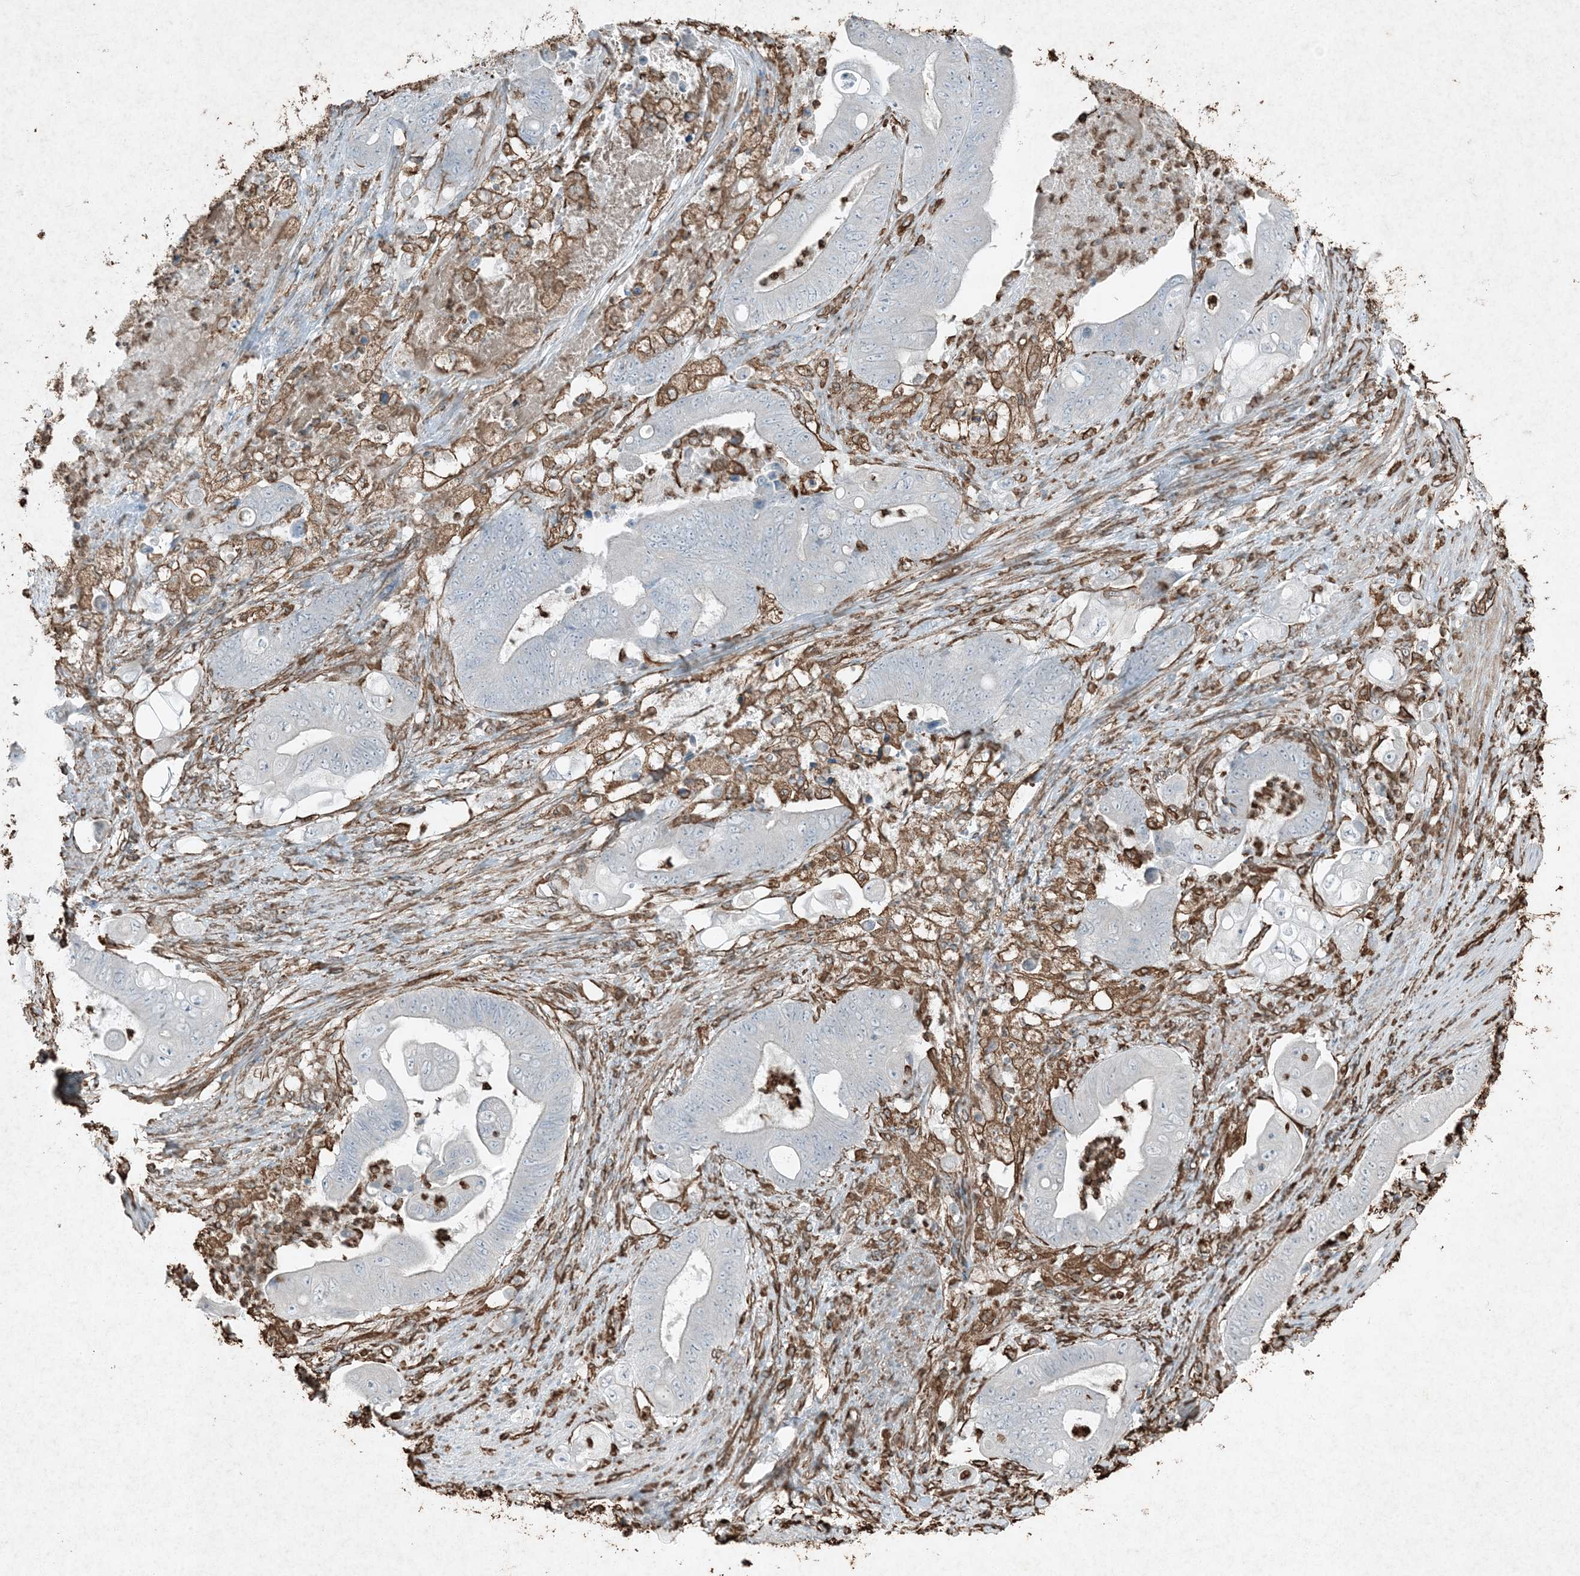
{"staining": {"intensity": "negative", "quantity": "none", "location": "none"}, "tissue": "stomach cancer", "cell_type": "Tumor cells", "image_type": "cancer", "snomed": [{"axis": "morphology", "description": "Adenocarcinoma, NOS"}, {"axis": "topography", "description": "Stomach"}], "caption": "There is no significant staining in tumor cells of adenocarcinoma (stomach). (Immunohistochemistry (ihc), brightfield microscopy, high magnification).", "gene": "RYK", "patient": {"sex": "female", "age": 73}}